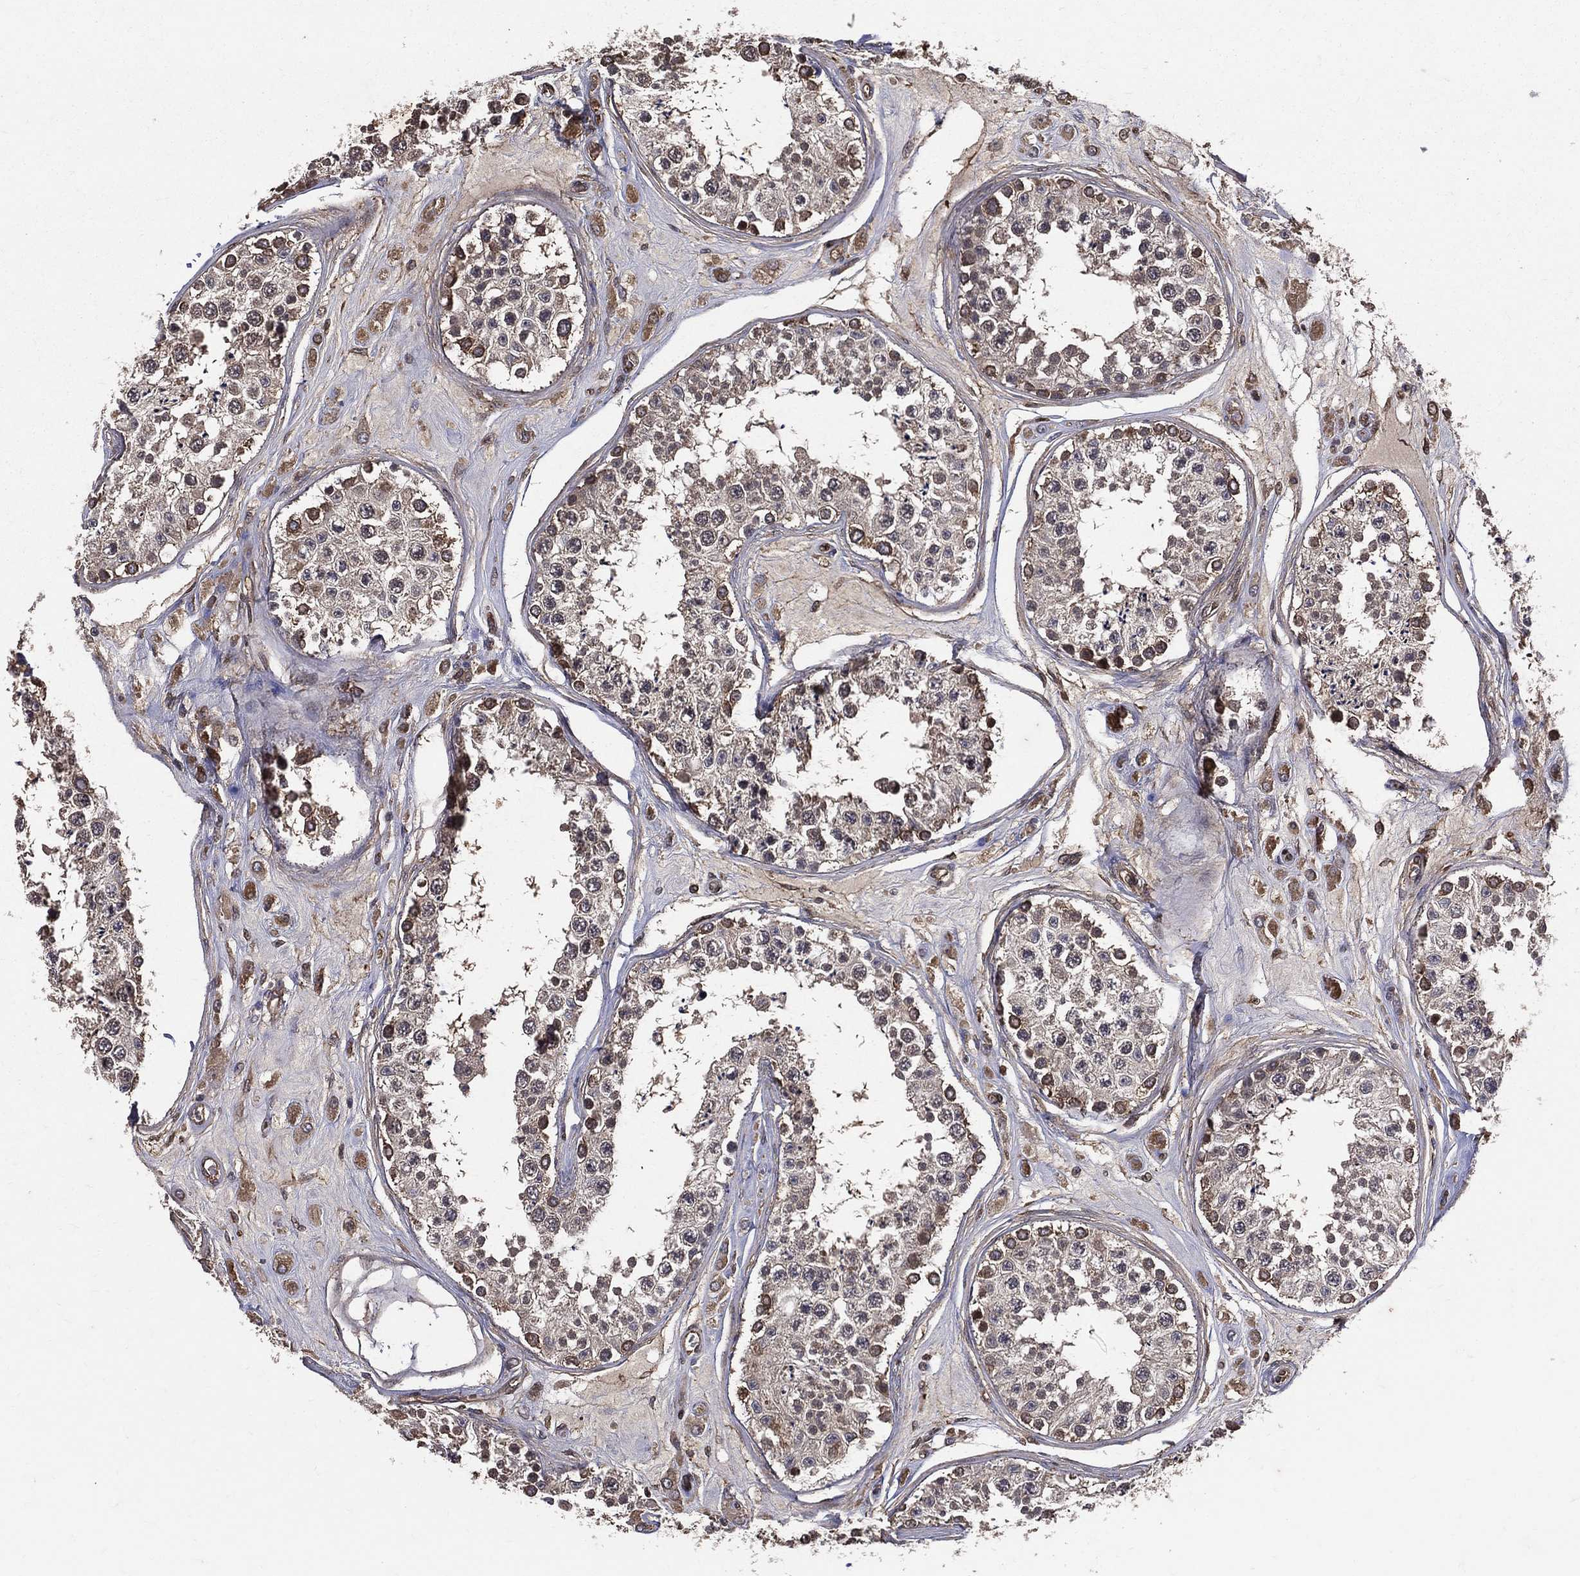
{"staining": {"intensity": "moderate", "quantity": "<25%", "location": "cytoplasmic/membranous"}, "tissue": "testis", "cell_type": "Cells in seminiferous ducts", "image_type": "normal", "snomed": [{"axis": "morphology", "description": "Normal tissue, NOS"}, {"axis": "topography", "description": "Testis"}], "caption": "Brown immunohistochemical staining in unremarkable human testis reveals moderate cytoplasmic/membranous positivity in about <25% of cells in seminiferous ducts.", "gene": "DPYSL2", "patient": {"sex": "male", "age": 25}}